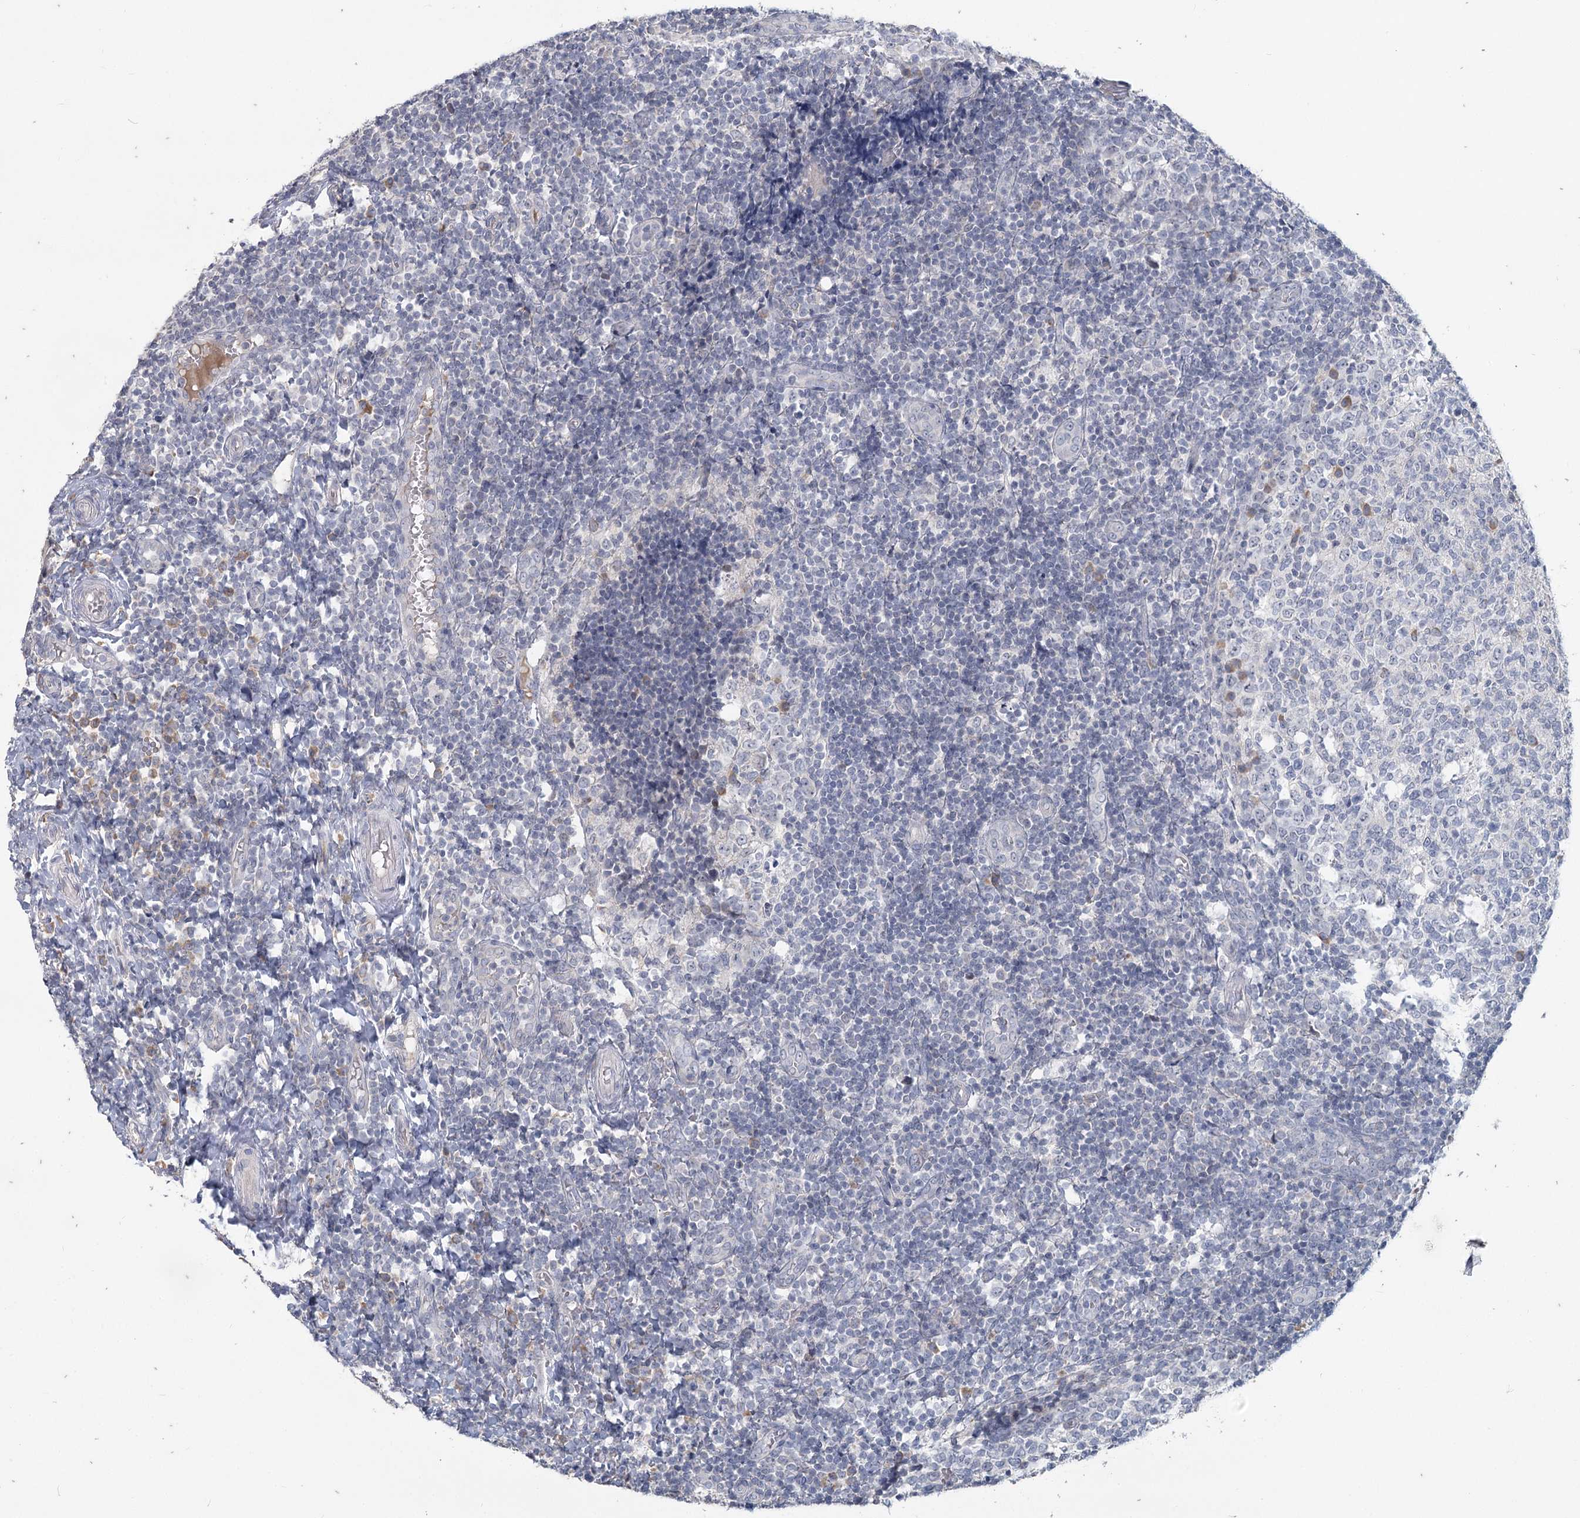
{"staining": {"intensity": "negative", "quantity": "none", "location": "none"}, "tissue": "tonsil", "cell_type": "Germinal center cells", "image_type": "normal", "snomed": [{"axis": "morphology", "description": "Normal tissue, NOS"}, {"axis": "topography", "description": "Tonsil"}], "caption": "A micrograph of human tonsil is negative for staining in germinal center cells. Brightfield microscopy of immunohistochemistry stained with DAB (3,3'-diaminobenzidine) (brown) and hematoxylin (blue), captured at high magnification.", "gene": "SLC9A3", "patient": {"sex": "female", "age": 19}}